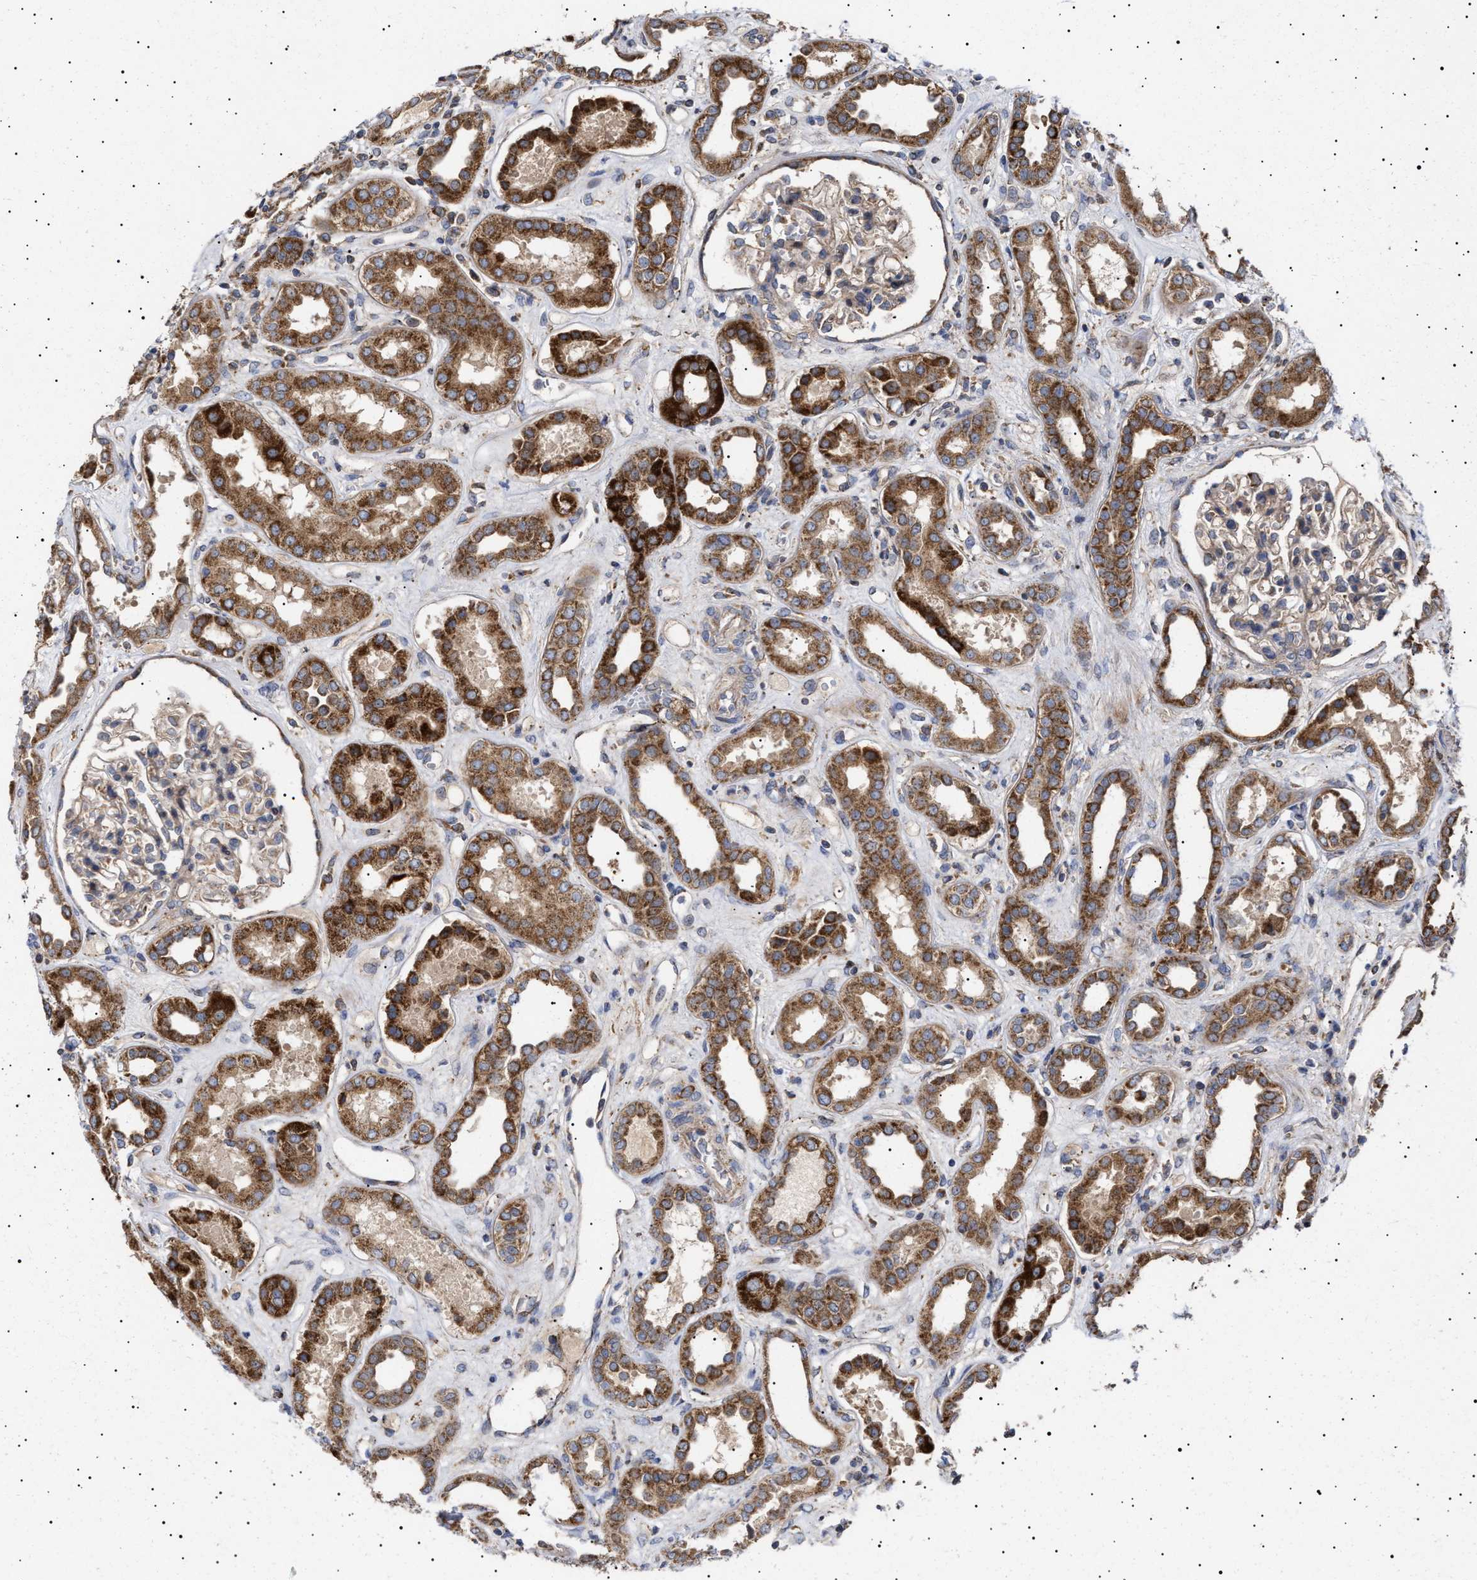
{"staining": {"intensity": "weak", "quantity": ">75%", "location": "cytoplasmic/membranous"}, "tissue": "kidney", "cell_type": "Cells in glomeruli", "image_type": "normal", "snomed": [{"axis": "morphology", "description": "Normal tissue, NOS"}, {"axis": "topography", "description": "Kidney"}], "caption": "Weak cytoplasmic/membranous protein expression is present in about >75% of cells in glomeruli in kidney. Immunohistochemistry (ihc) stains the protein of interest in brown and the nuclei are stained blue.", "gene": "MRPL10", "patient": {"sex": "male", "age": 59}}